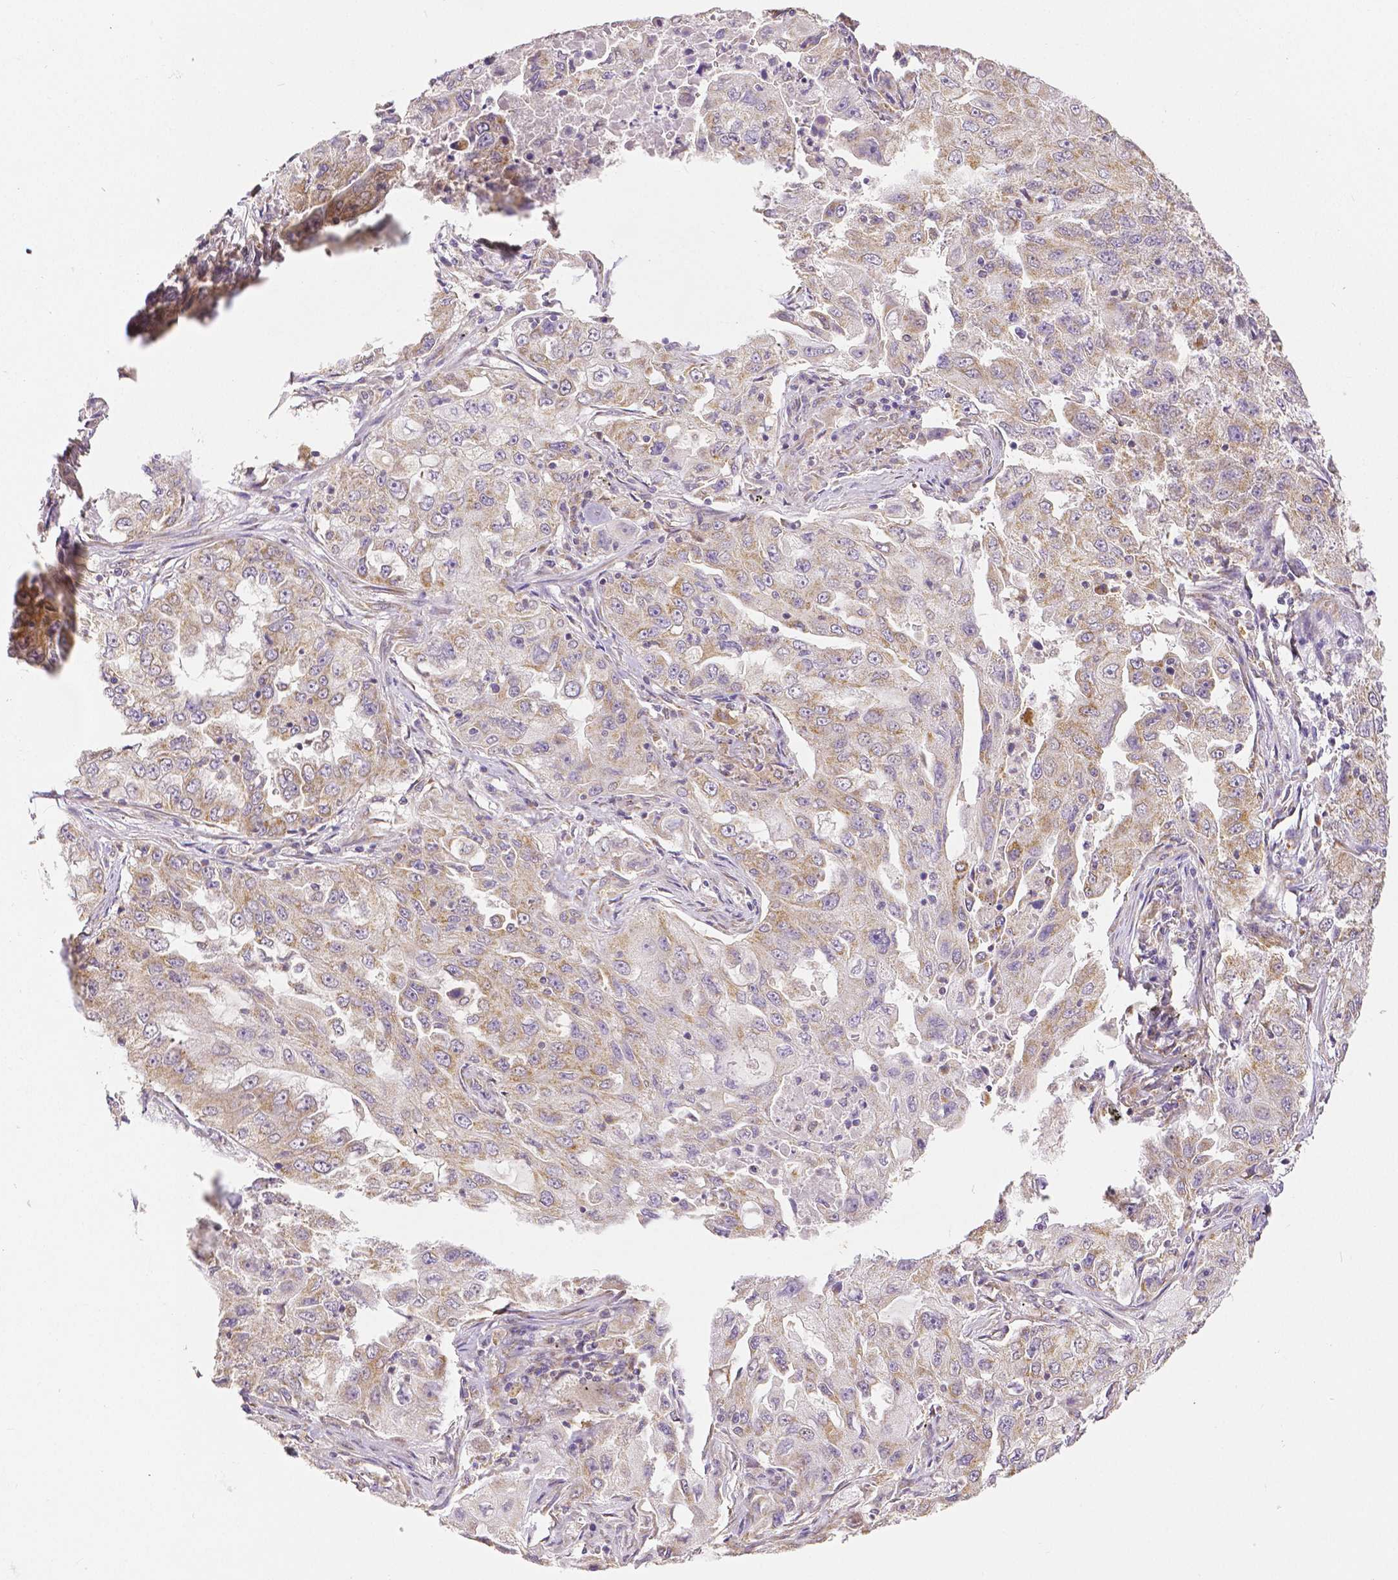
{"staining": {"intensity": "weak", "quantity": "25%-75%", "location": "cytoplasmic/membranous"}, "tissue": "lung cancer", "cell_type": "Tumor cells", "image_type": "cancer", "snomed": [{"axis": "morphology", "description": "Adenocarcinoma, NOS"}, {"axis": "topography", "description": "Lung"}], "caption": "A micrograph showing weak cytoplasmic/membranous staining in about 25%-75% of tumor cells in adenocarcinoma (lung), as visualized by brown immunohistochemical staining.", "gene": "RHOT1", "patient": {"sex": "female", "age": 61}}